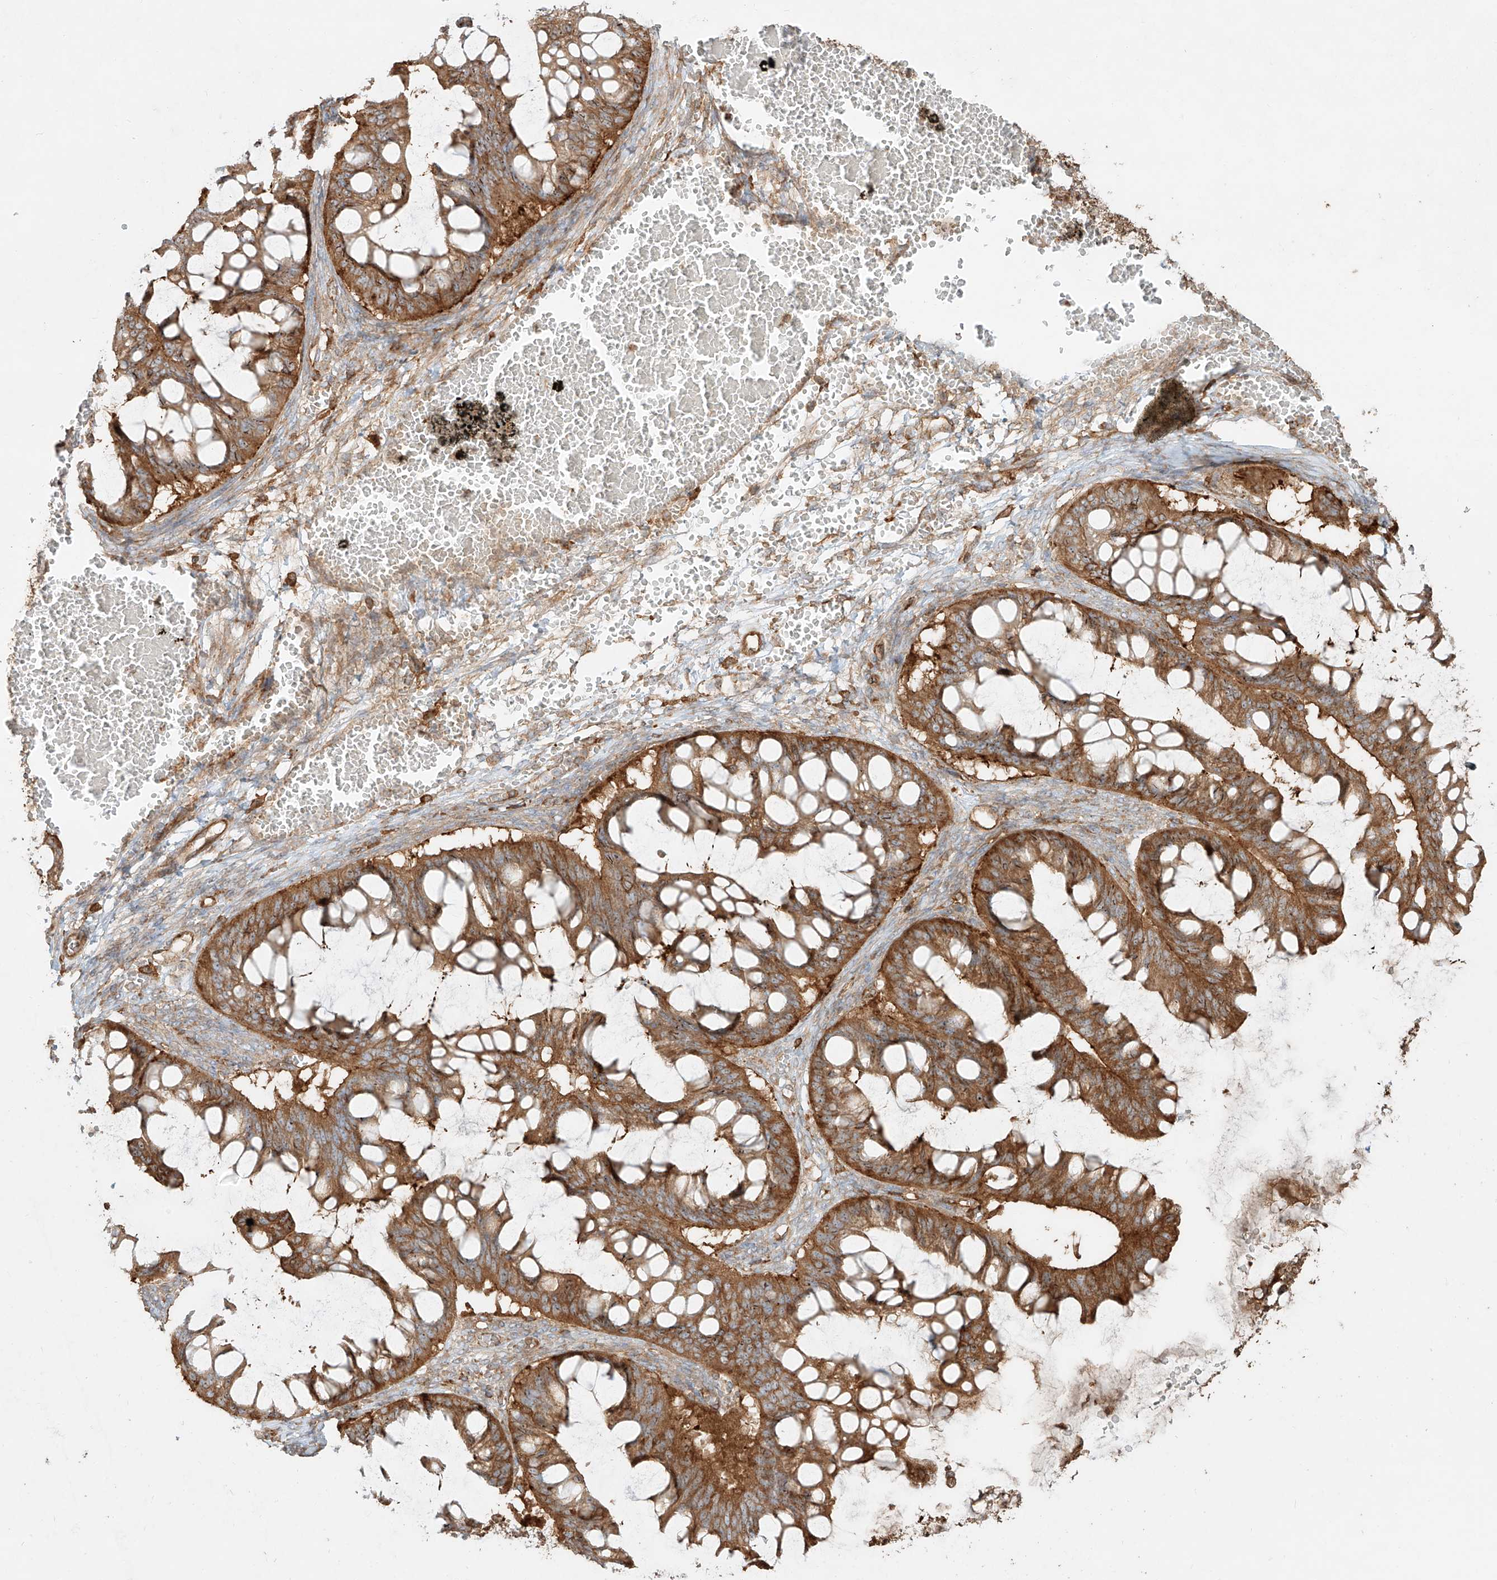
{"staining": {"intensity": "strong", "quantity": ">75%", "location": "cytoplasmic/membranous"}, "tissue": "ovarian cancer", "cell_type": "Tumor cells", "image_type": "cancer", "snomed": [{"axis": "morphology", "description": "Cystadenocarcinoma, mucinous, NOS"}, {"axis": "topography", "description": "Ovary"}], "caption": "Mucinous cystadenocarcinoma (ovarian) stained for a protein (brown) exhibits strong cytoplasmic/membranous positive positivity in approximately >75% of tumor cells.", "gene": "SNX9", "patient": {"sex": "female", "age": 73}}